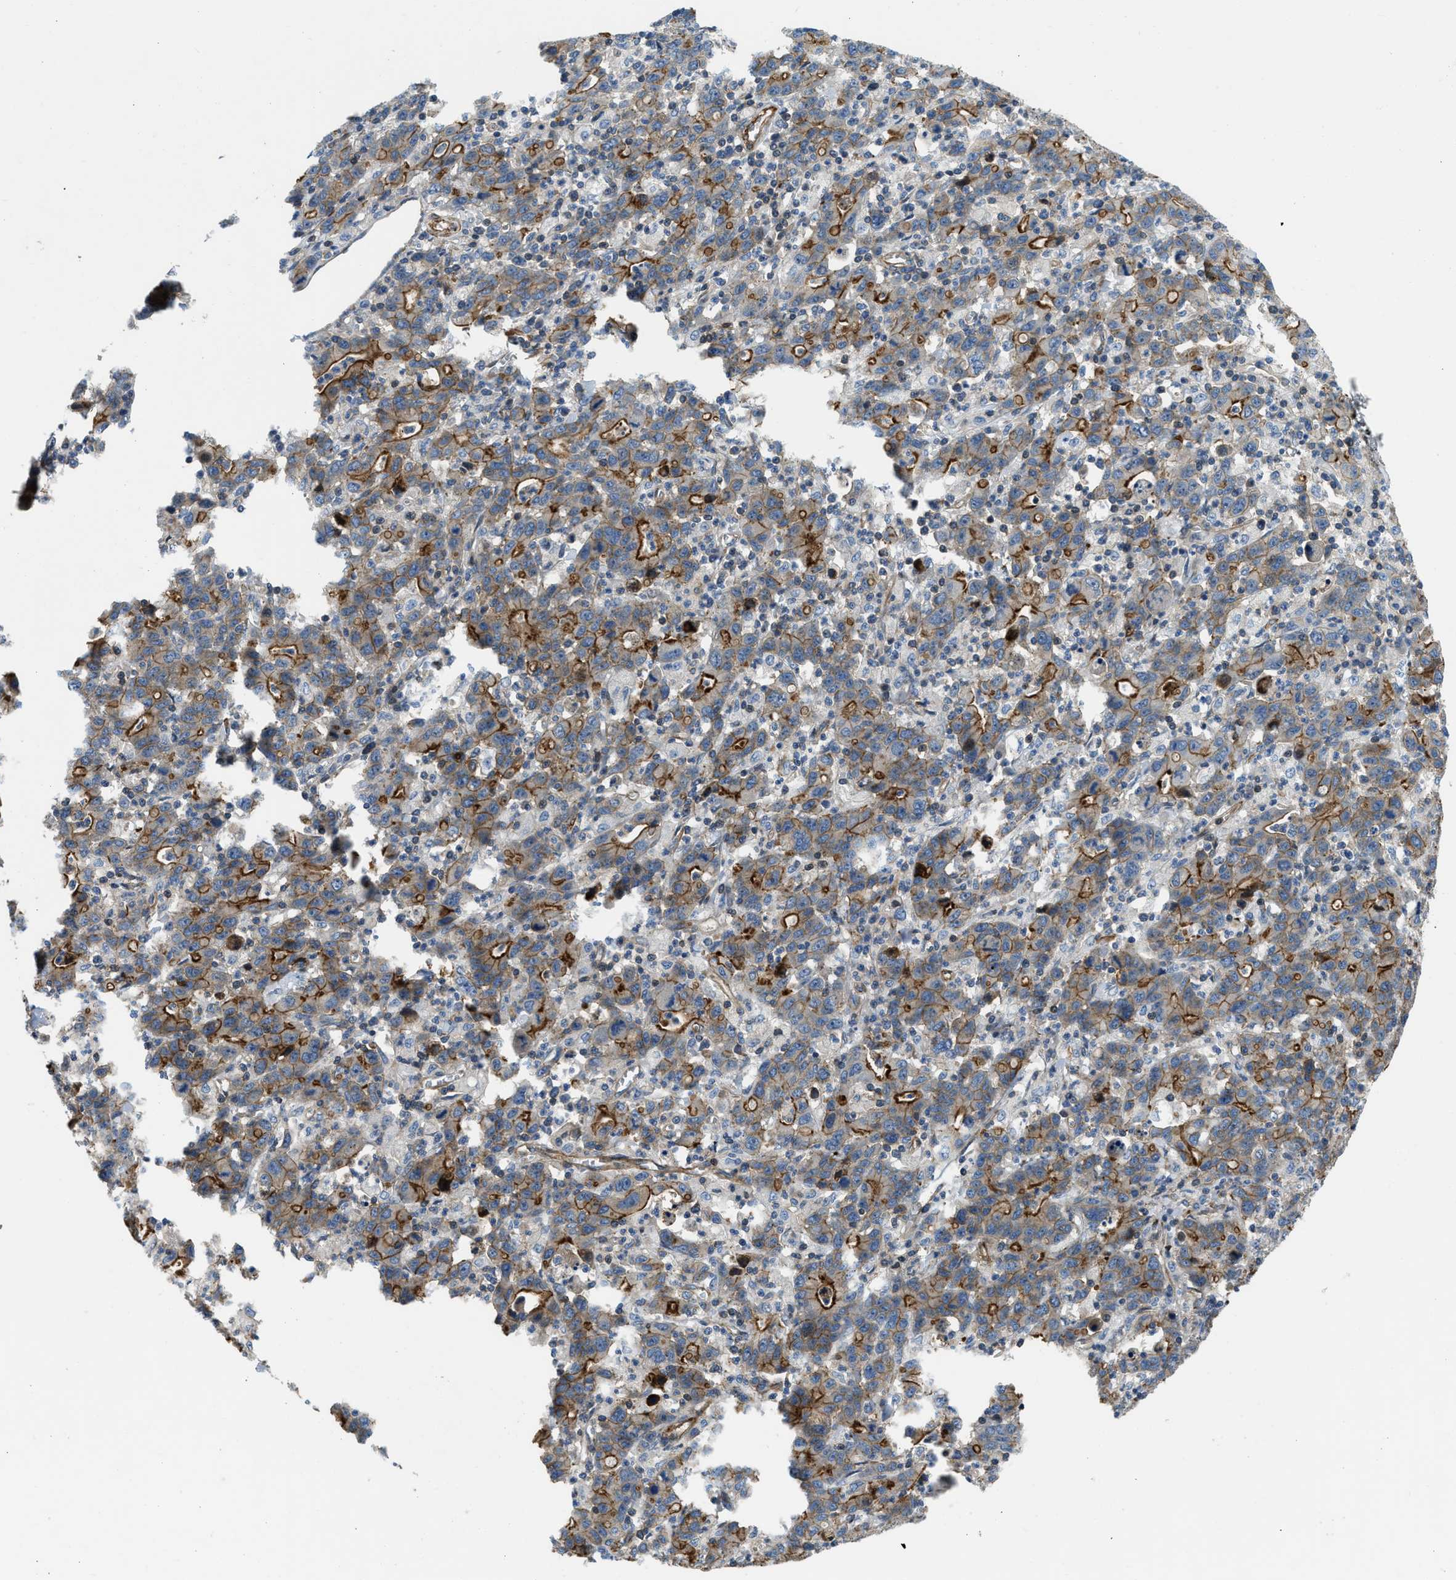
{"staining": {"intensity": "moderate", "quantity": ">75%", "location": "cytoplasmic/membranous"}, "tissue": "stomach cancer", "cell_type": "Tumor cells", "image_type": "cancer", "snomed": [{"axis": "morphology", "description": "Adenocarcinoma, NOS"}, {"axis": "topography", "description": "Stomach, upper"}], "caption": "A high-resolution micrograph shows immunohistochemistry (IHC) staining of stomach adenocarcinoma, which displays moderate cytoplasmic/membranous positivity in about >75% of tumor cells.", "gene": "NYNRIN", "patient": {"sex": "male", "age": 69}}